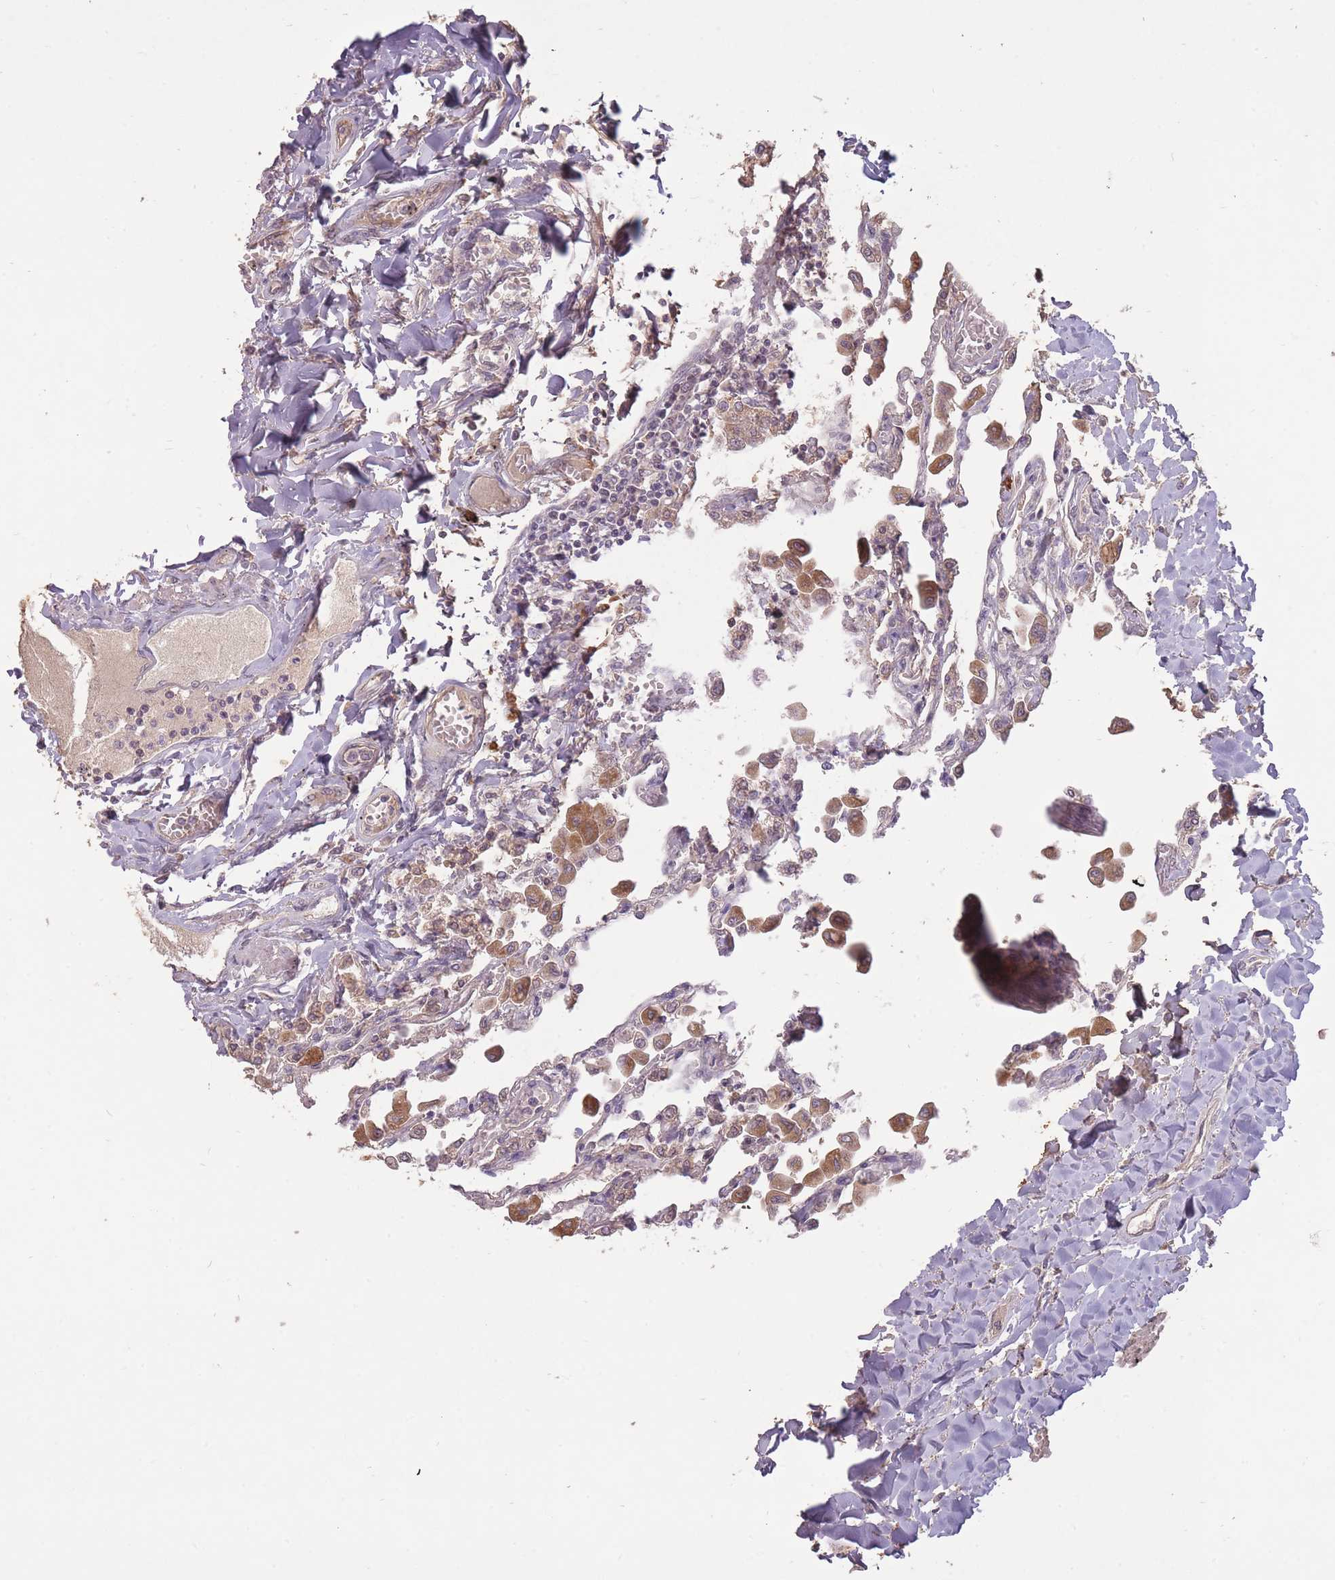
{"staining": {"intensity": "weak", "quantity": "25%-75%", "location": "cytoplasmic/membranous"}, "tissue": "lung", "cell_type": "Alveolar cells", "image_type": "normal", "snomed": [{"axis": "morphology", "description": "Normal tissue, NOS"}, {"axis": "topography", "description": "Bronchus"}, {"axis": "topography", "description": "Lung"}], "caption": "Immunohistochemical staining of normal human lung demonstrates low levels of weak cytoplasmic/membranous expression in approximately 25%-75% of alveolar cells. (Stains: DAB (3,3'-diaminobenzidine) in brown, nuclei in blue, Microscopy: brightfield microscopy at high magnification).", "gene": "LRATD2", "patient": {"sex": "female", "age": 49}}